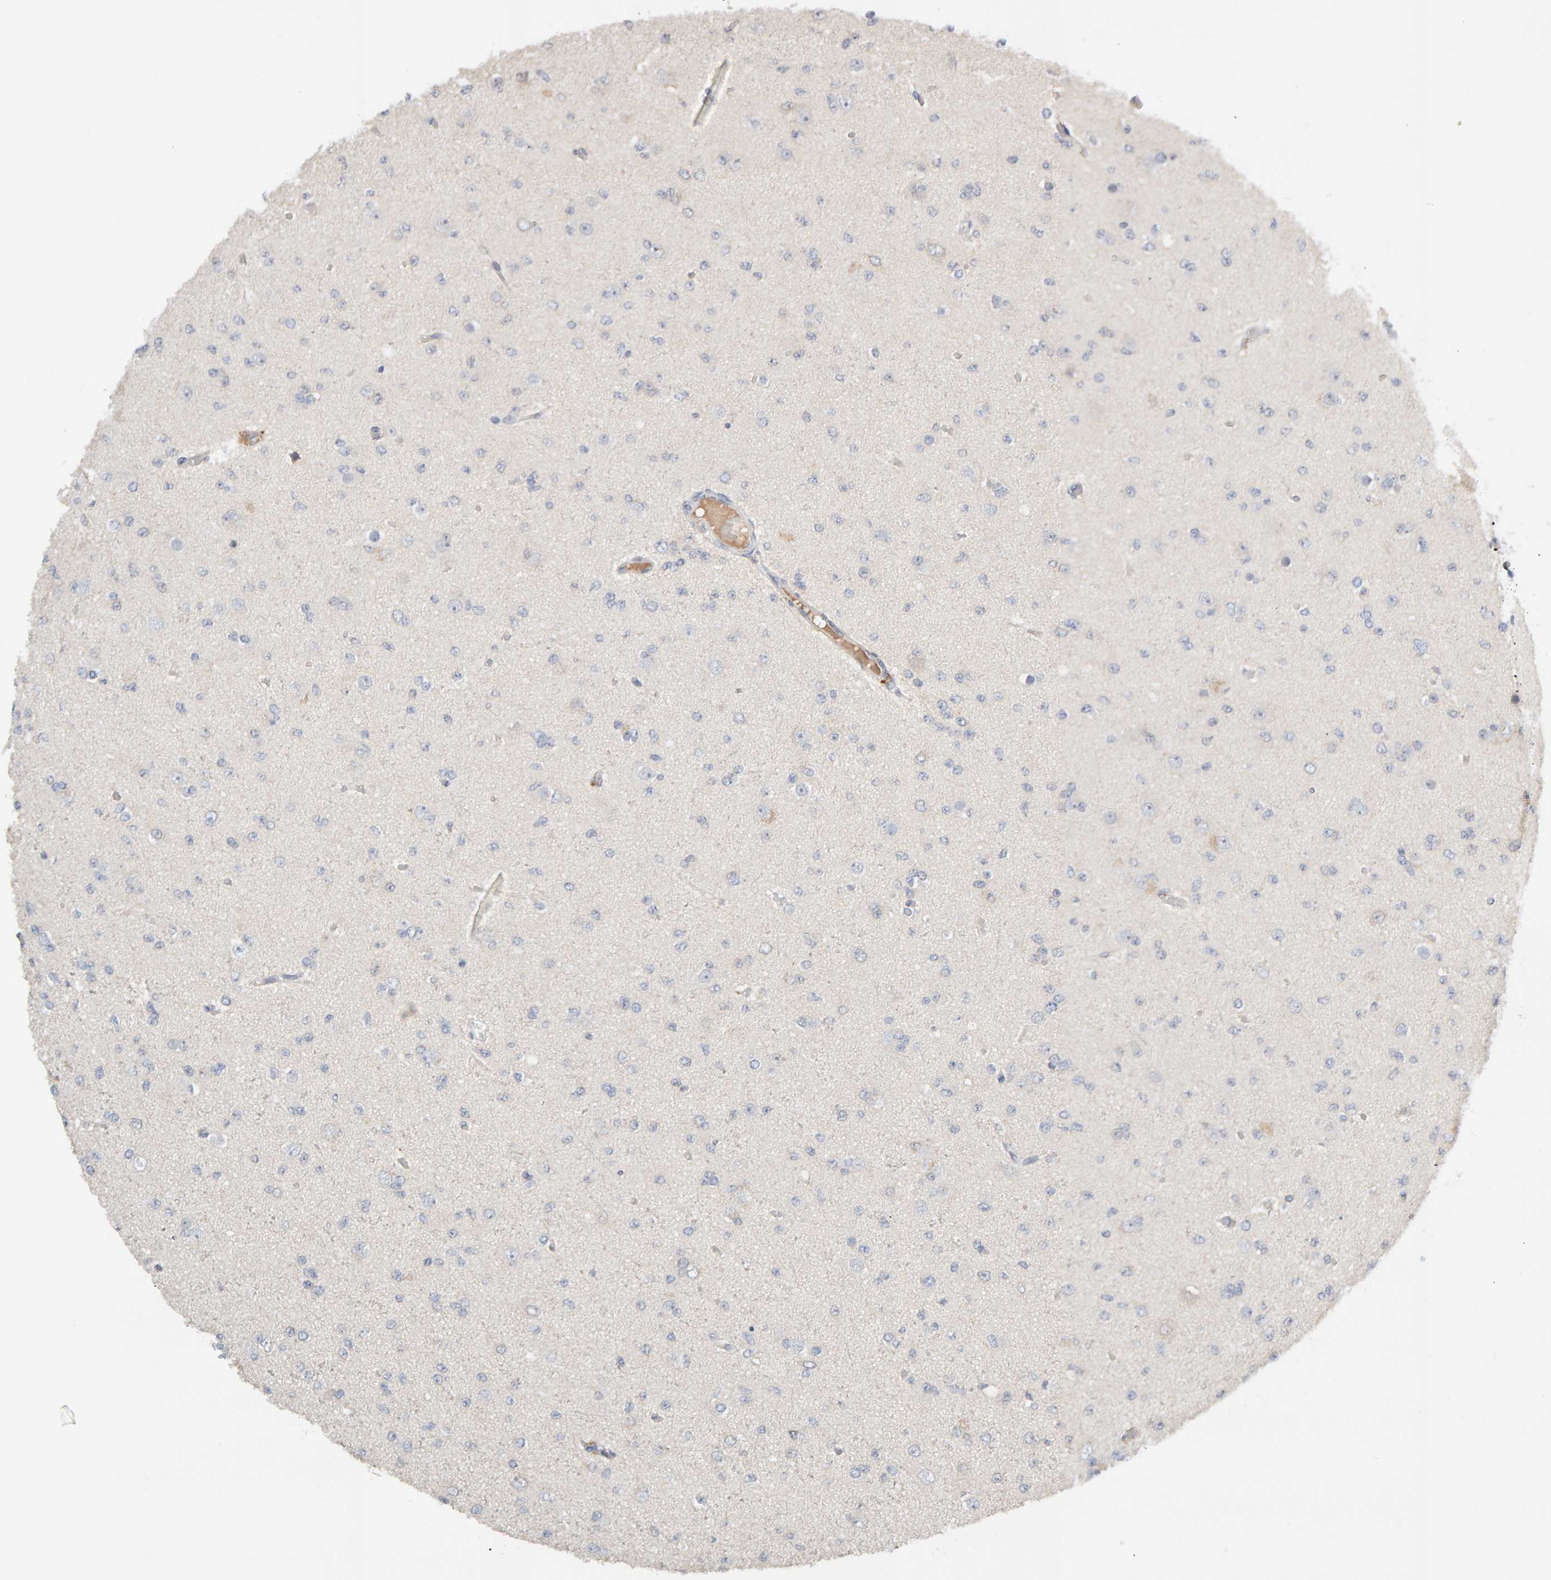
{"staining": {"intensity": "negative", "quantity": "none", "location": "none"}, "tissue": "glioma", "cell_type": "Tumor cells", "image_type": "cancer", "snomed": [{"axis": "morphology", "description": "Glioma, malignant, Low grade"}, {"axis": "topography", "description": "Brain"}], "caption": "IHC photomicrograph of human glioma stained for a protein (brown), which reveals no positivity in tumor cells.", "gene": "GFUS", "patient": {"sex": "female", "age": 22}}